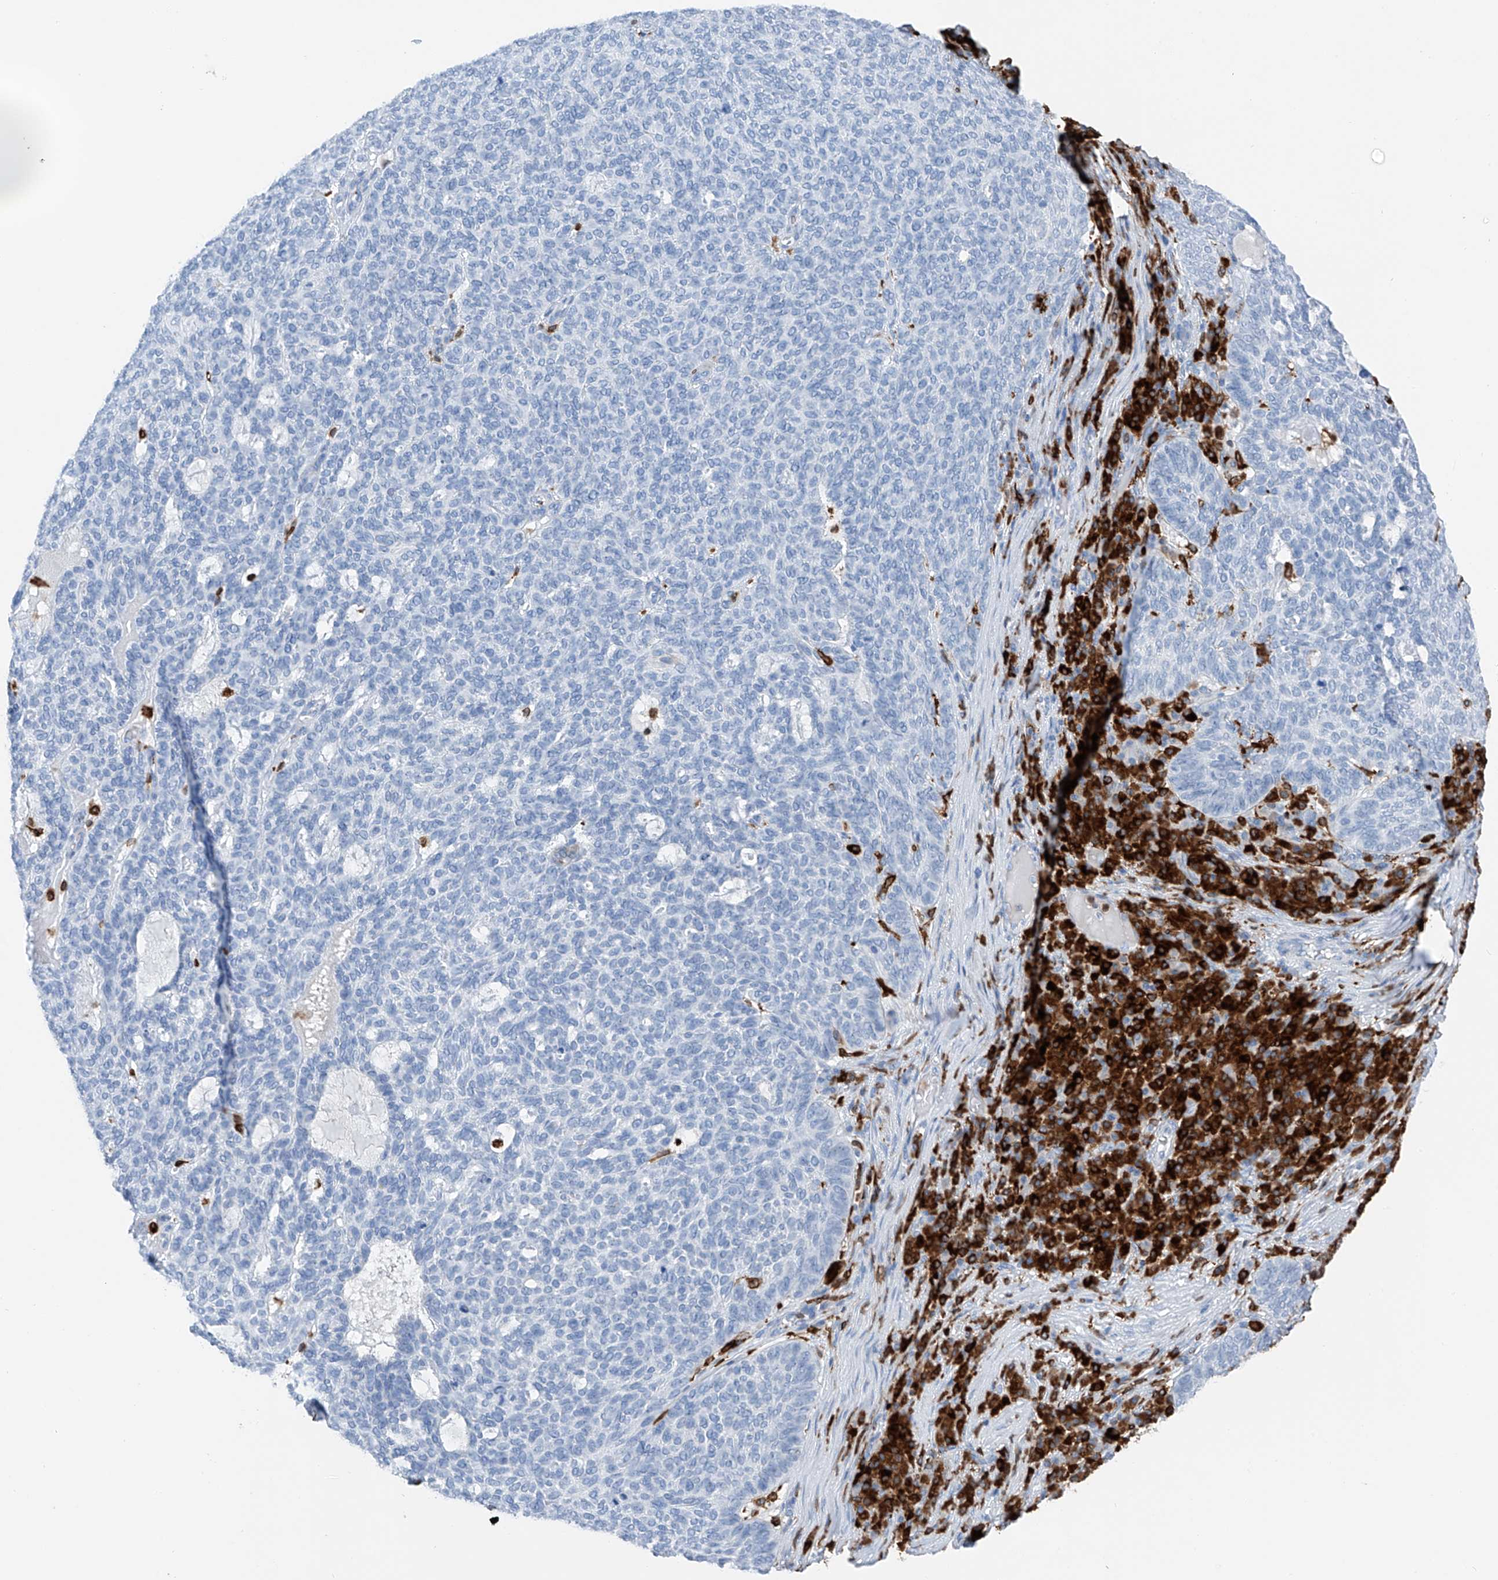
{"staining": {"intensity": "negative", "quantity": "none", "location": "none"}, "tissue": "skin cancer", "cell_type": "Tumor cells", "image_type": "cancer", "snomed": [{"axis": "morphology", "description": "Squamous cell carcinoma, NOS"}, {"axis": "topography", "description": "Skin"}], "caption": "A photomicrograph of human skin squamous cell carcinoma is negative for staining in tumor cells.", "gene": "TBXAS1", "patient": {"sex": "female", "age": 90}}